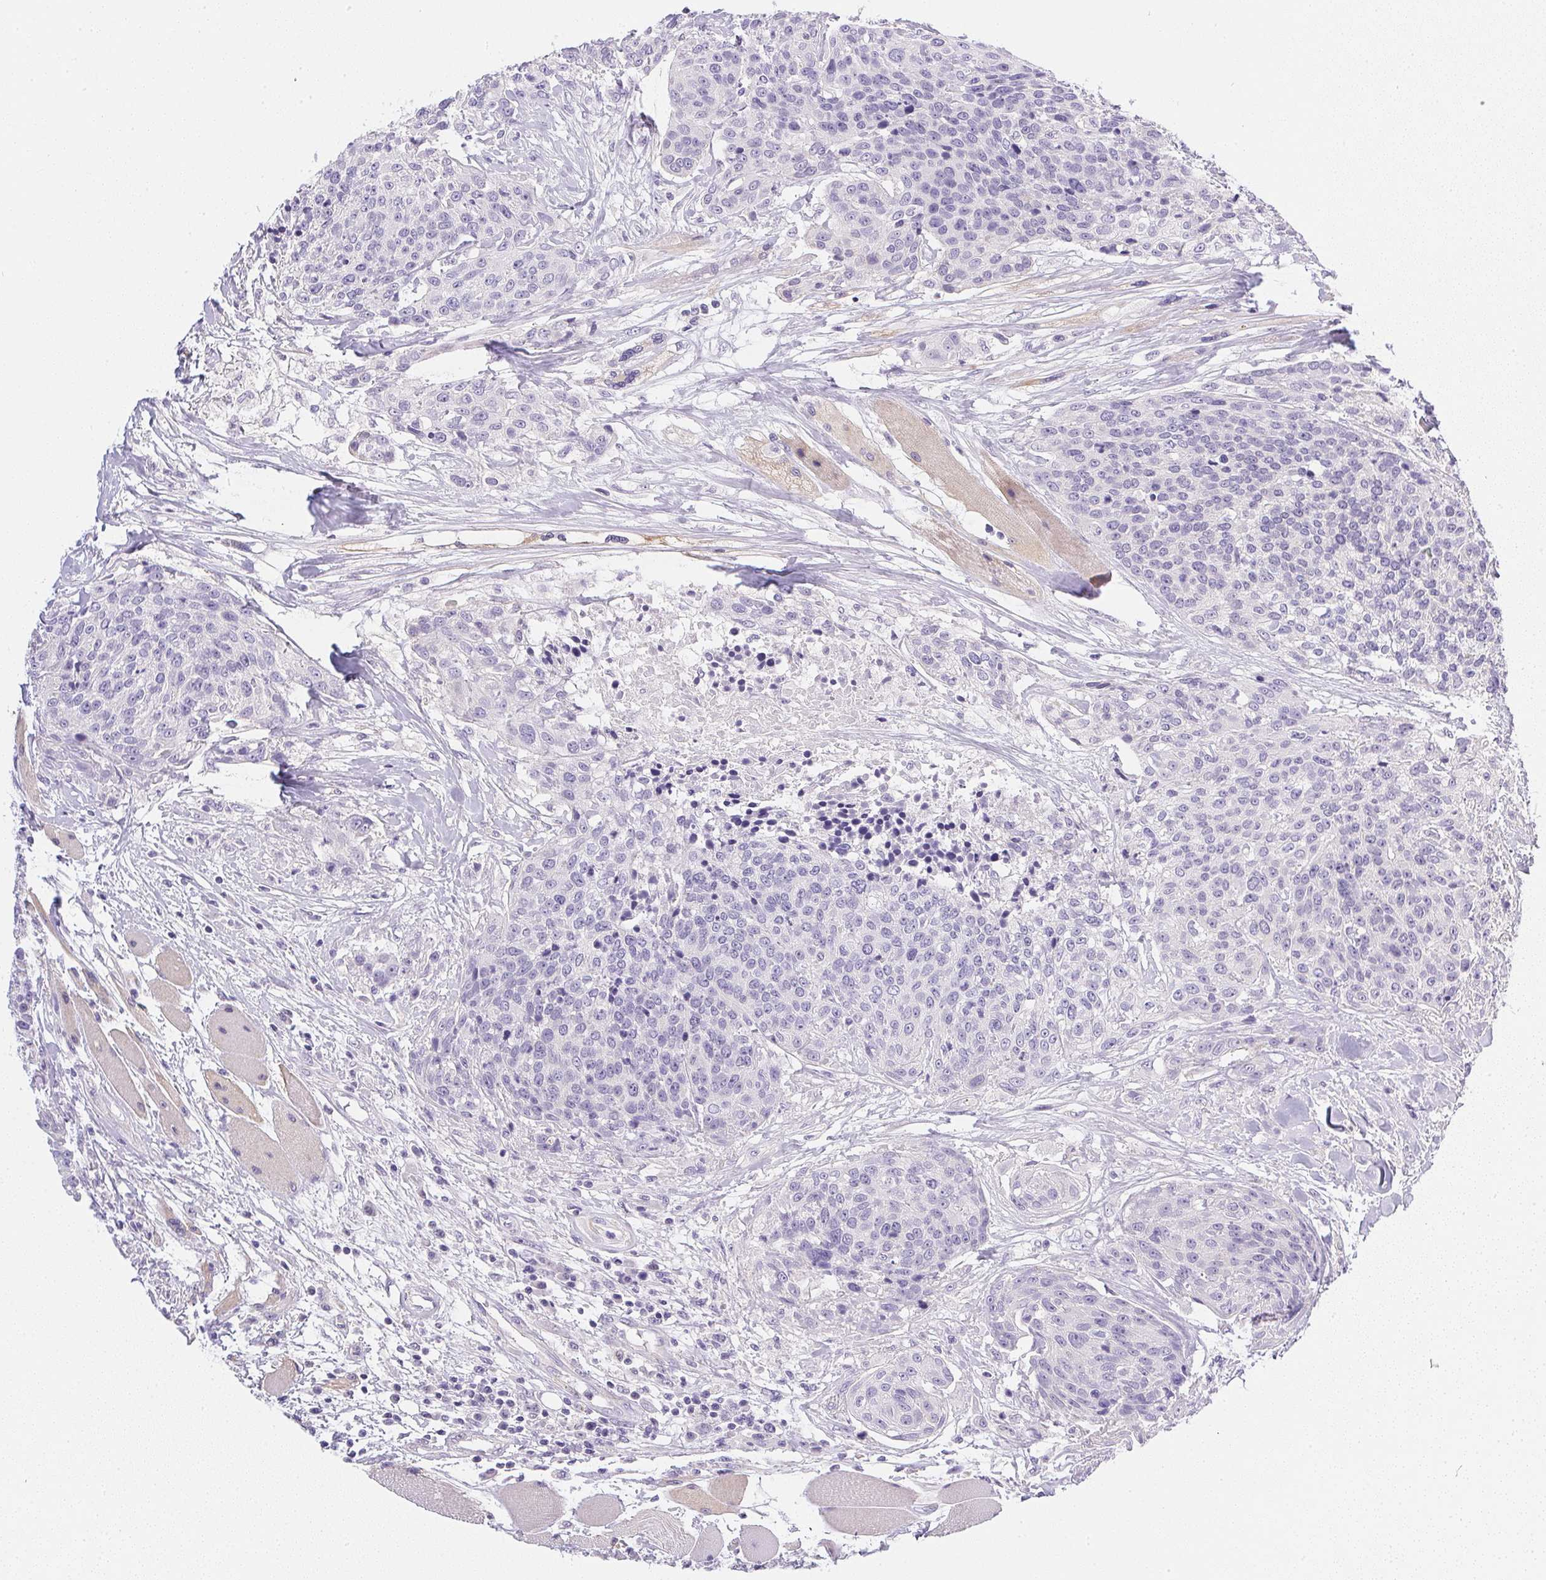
{"staining": {"intensity": "negative", "quantity": "none", "location": "none"}, "tissue": "head and neck cancer", "cell_type": "Tumor cells", "image_type": "cancer", "snomed": [{"axis": "morphology", "description": "Squamous cell carcinoma, NOS"}, {"axis": "topography", "description": "Oral tissue"}, {"axis": "topography", "description": "Head-Neck"}], "caption": "Tumor cells are negative for brown protein staining in head and neck cancer (squamous cell carcinoma).", "gene": "SLC17A7", "patient": {"sex": "male", "age": 64}}